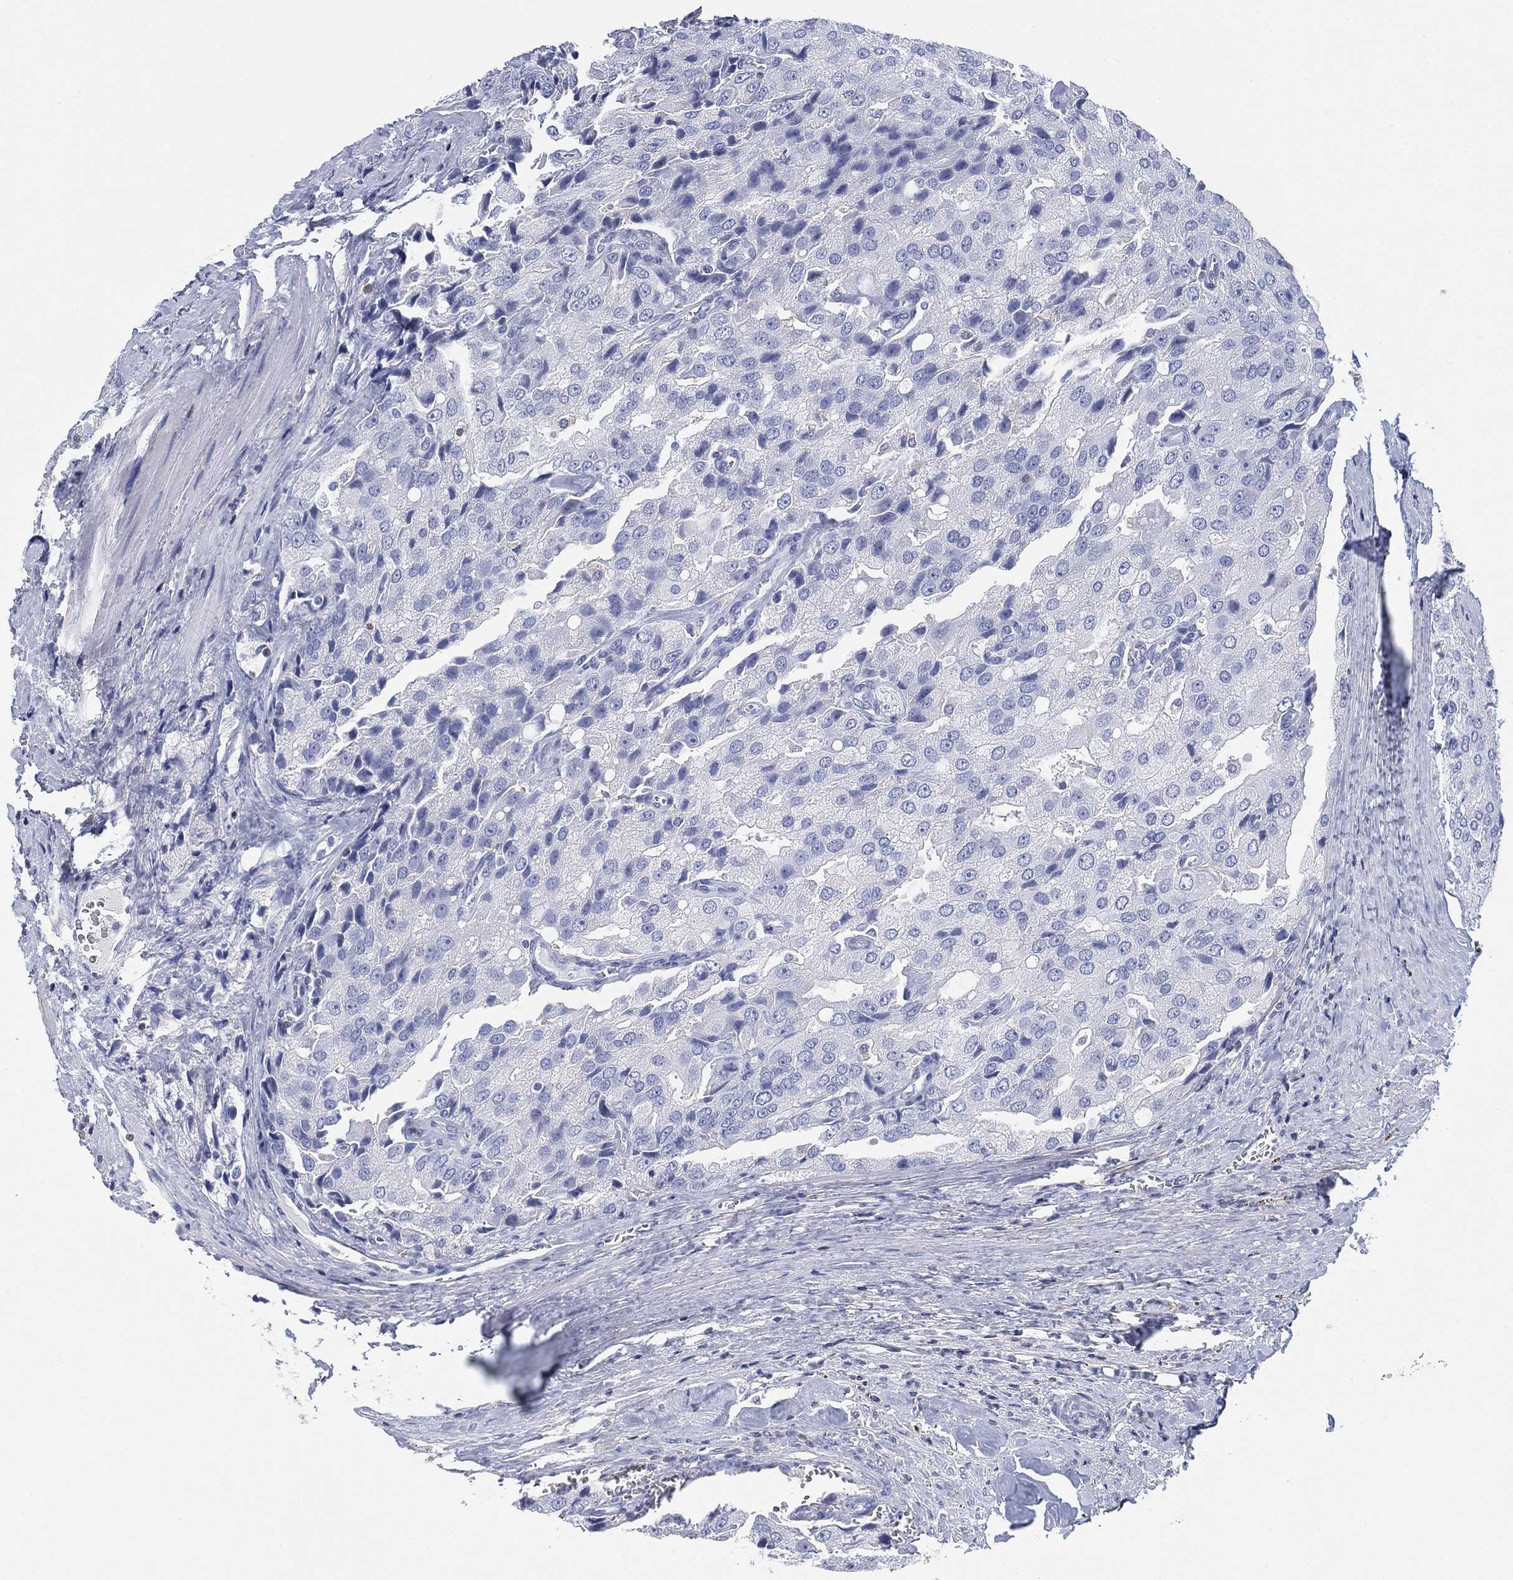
{"staining": {"intensity": "negative", "quantity": "none", "location": "none"}, "tissue": "prostate cancer", "cell_type": "Tumor cells", "image_type": "cancer", "snomed": [{"axis": "morphology", "description": "Adenocarcinoma, NOS"}, {"axis": "topography", "description": "Prostate and seminal vesicle, NOS"}, {"axis": "topography", "description": "Prostate"}], "caption": "The histopathology image shows no significant expression in tumor cells of prostate adenocarcinoma.", "gene": "FYB1", "patient": {"sex": "male", "age": 67}}